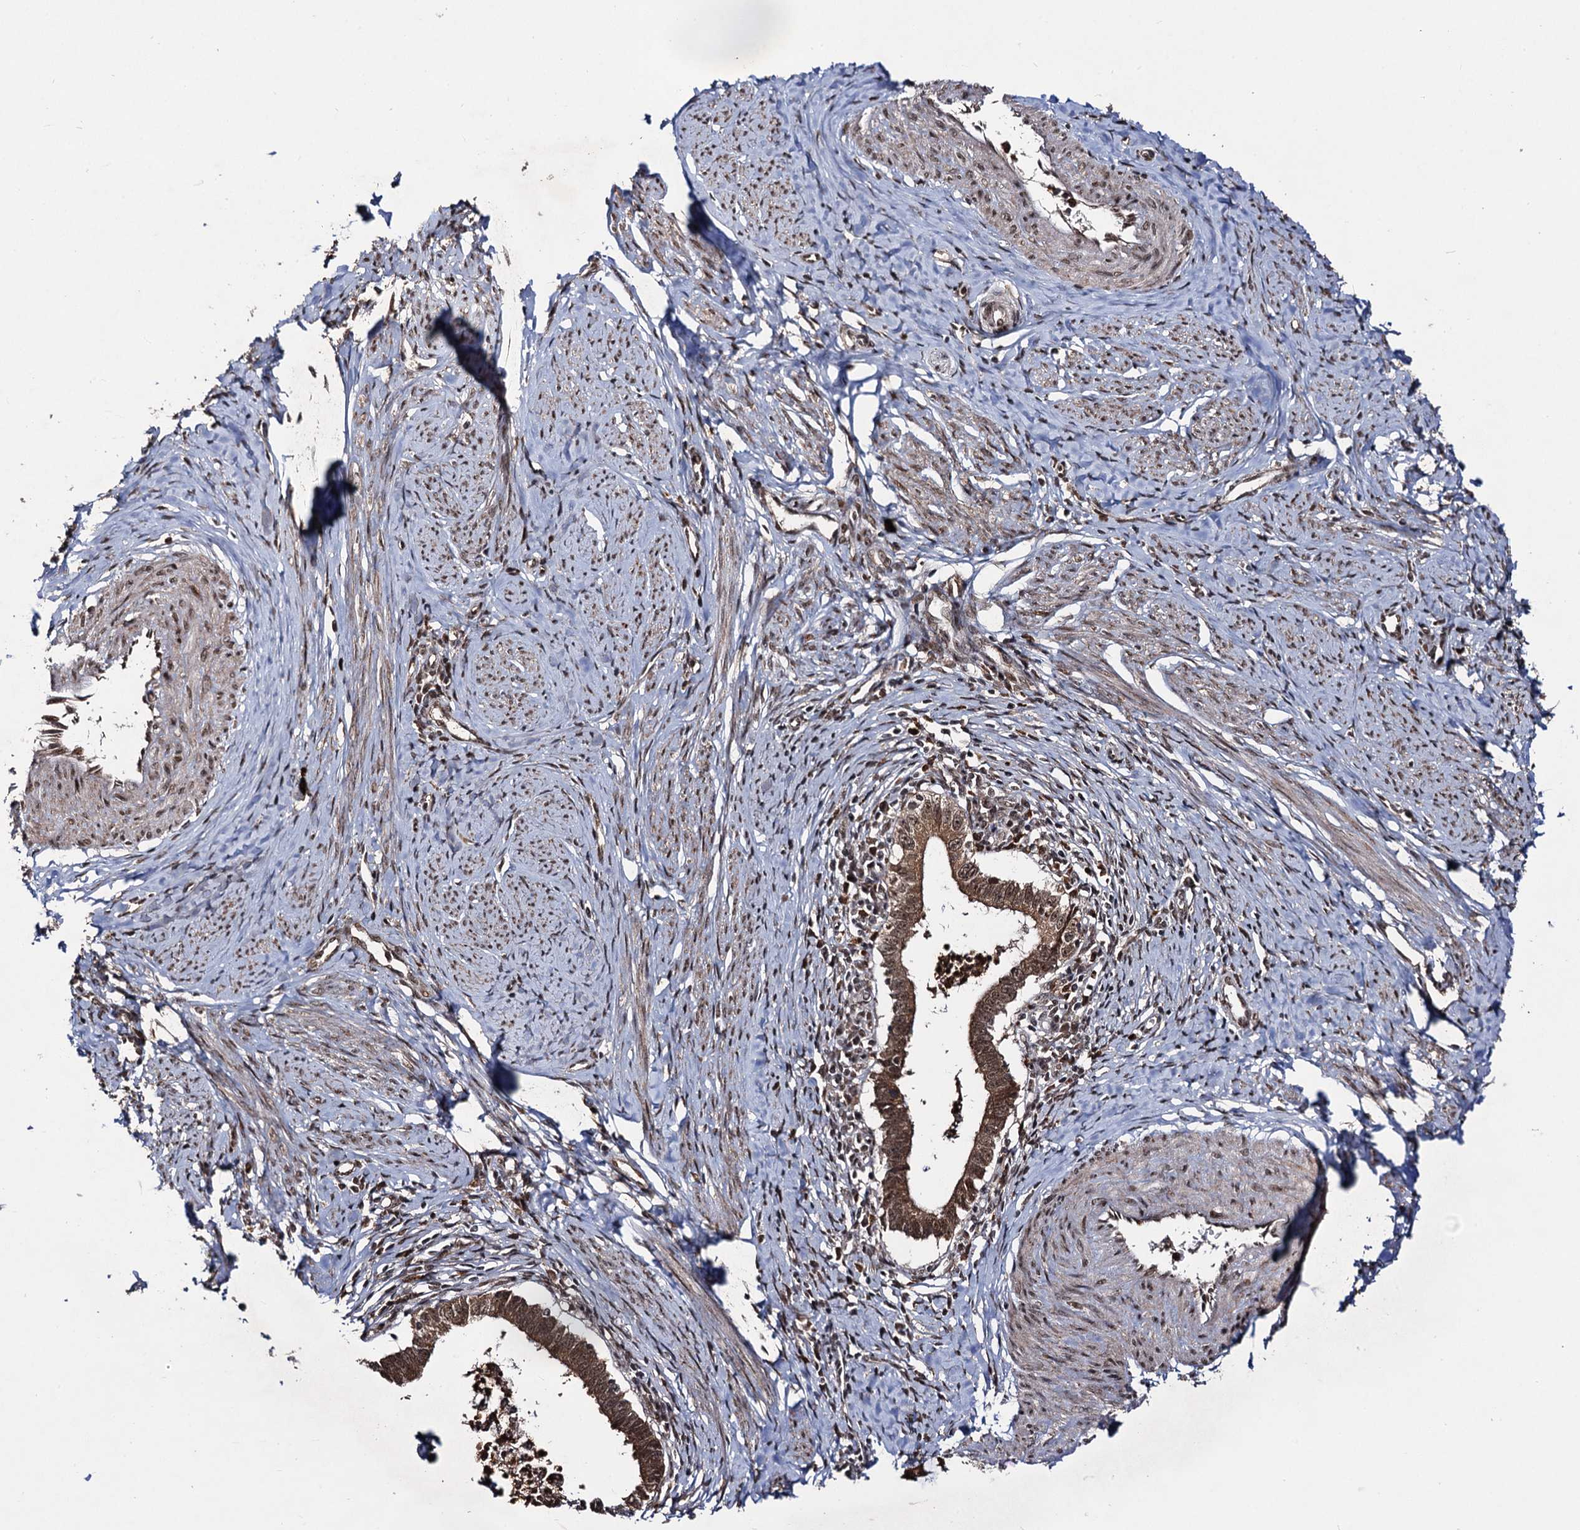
{"staining": {"intensity": "moderate", "quantity": ">75%", "location": "cytoplasmic/membranous,nuclear"}, "tissue": "cervical cancer", "cell_type": "Tumor cells", "image_type": "cancer", "snomed": [{"axis": "morphology", "description": "Adenocarcinoma, NOS"}, {"axis": "topography", "description": "Cervix"}], "caption": "IHC (DAB) staining of cervical cancer reveals moderate cytoplasmic/membranous and nuclear protein positivity in about >75% of tumor cells.", "gene": "SFSWAP", "patient": {"sex": "female", "age": 36}}